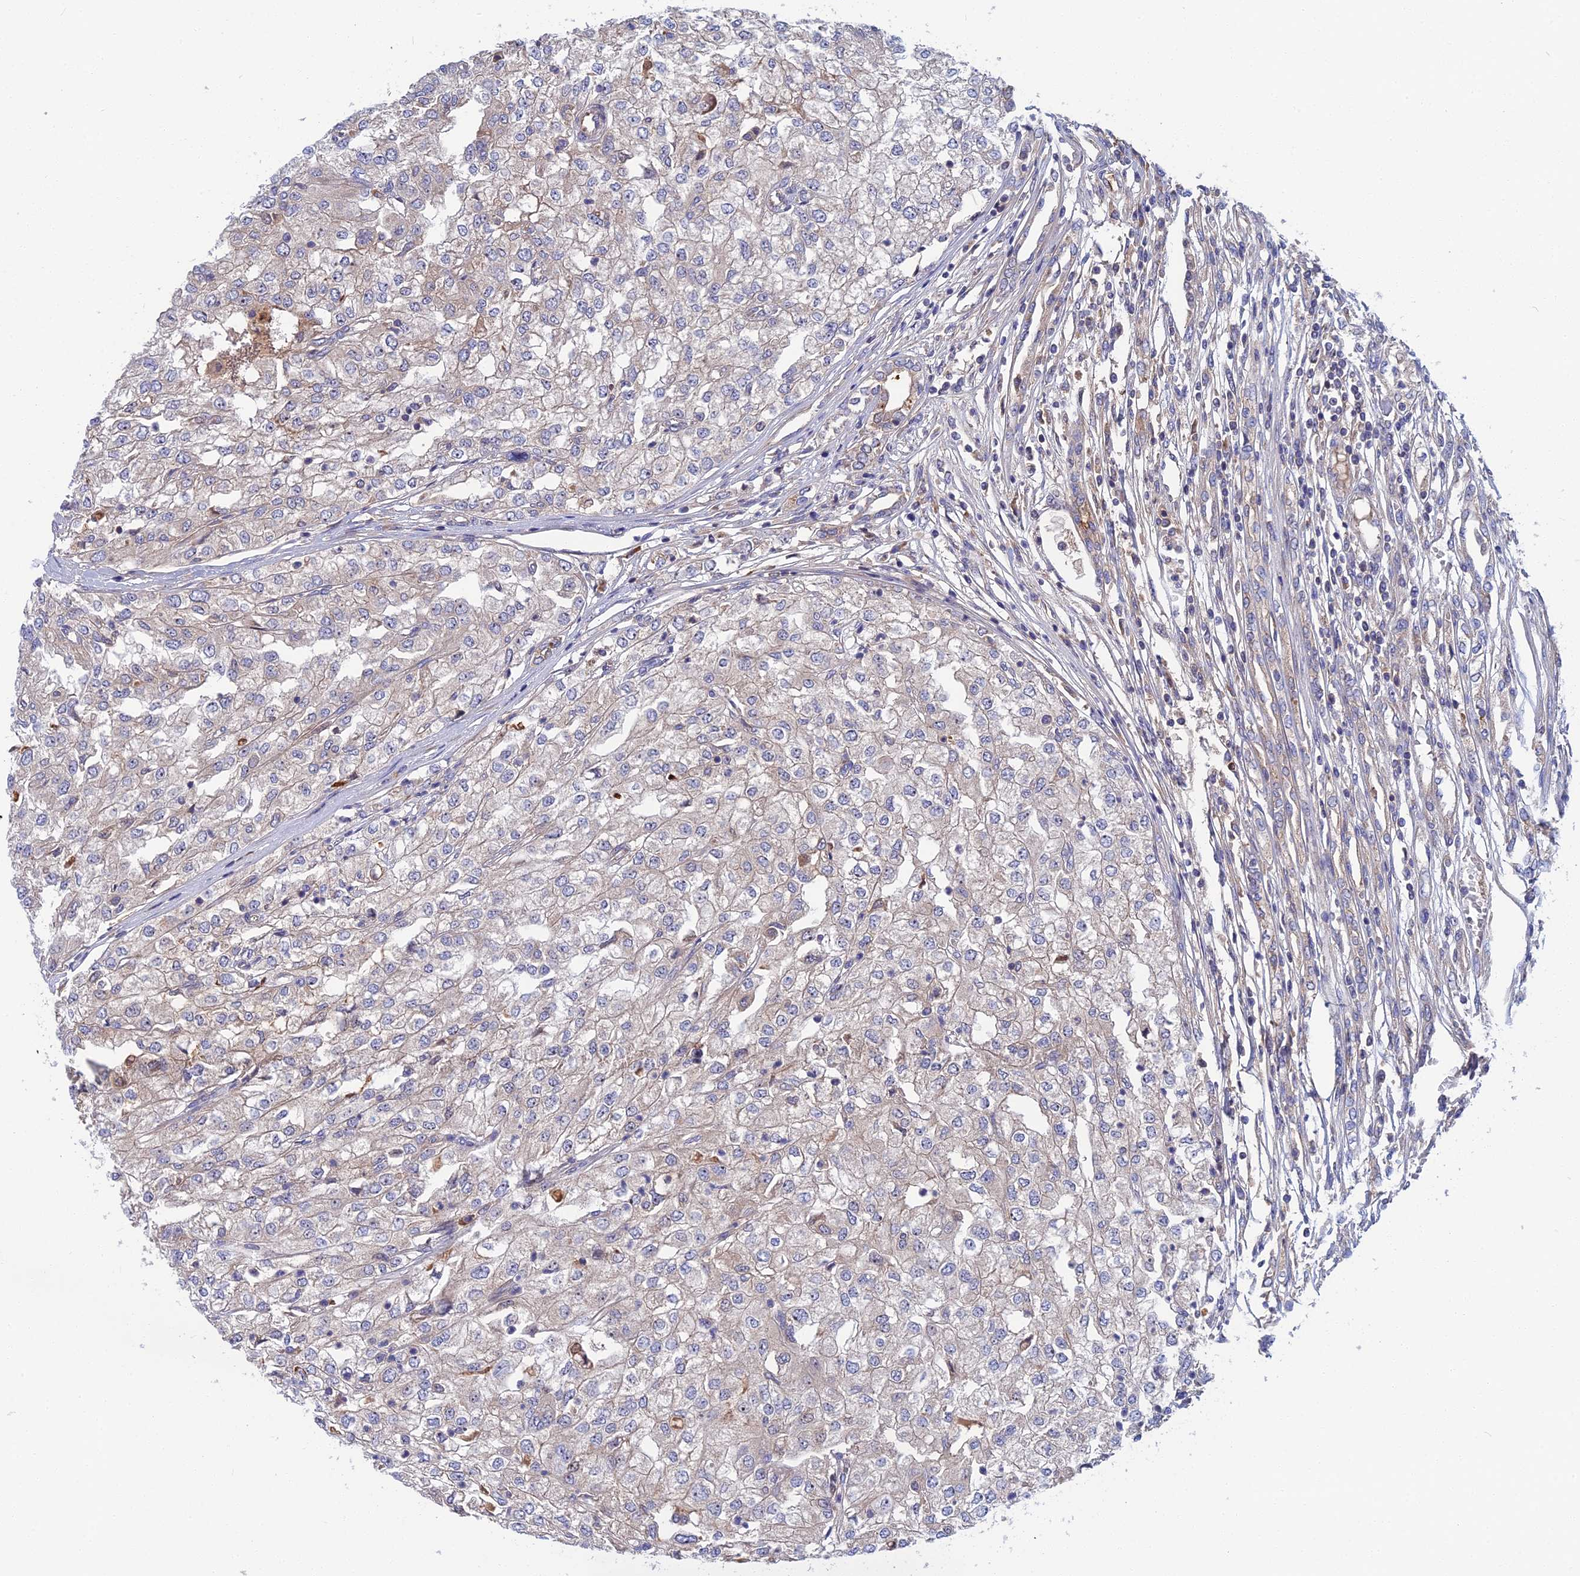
{"staining": {"intensity": "negative", "quantity": "none", "location": "none"}, "tissue": "renal cancer", "cell_type": "Tumor cells", "image_type": "cancer", "snomed": [{"axis": "morphology", "description": "Adenocarcinoma, NOS"}, {"axis": "topography", "description": "Kidney"}], "caption": "Adenocarcinoma (renal) was stained to show a protein in brown. There is no significant staining in tumor cells.", "gene": "CRACD", "patient": {"sex": "female", "age": 54}}